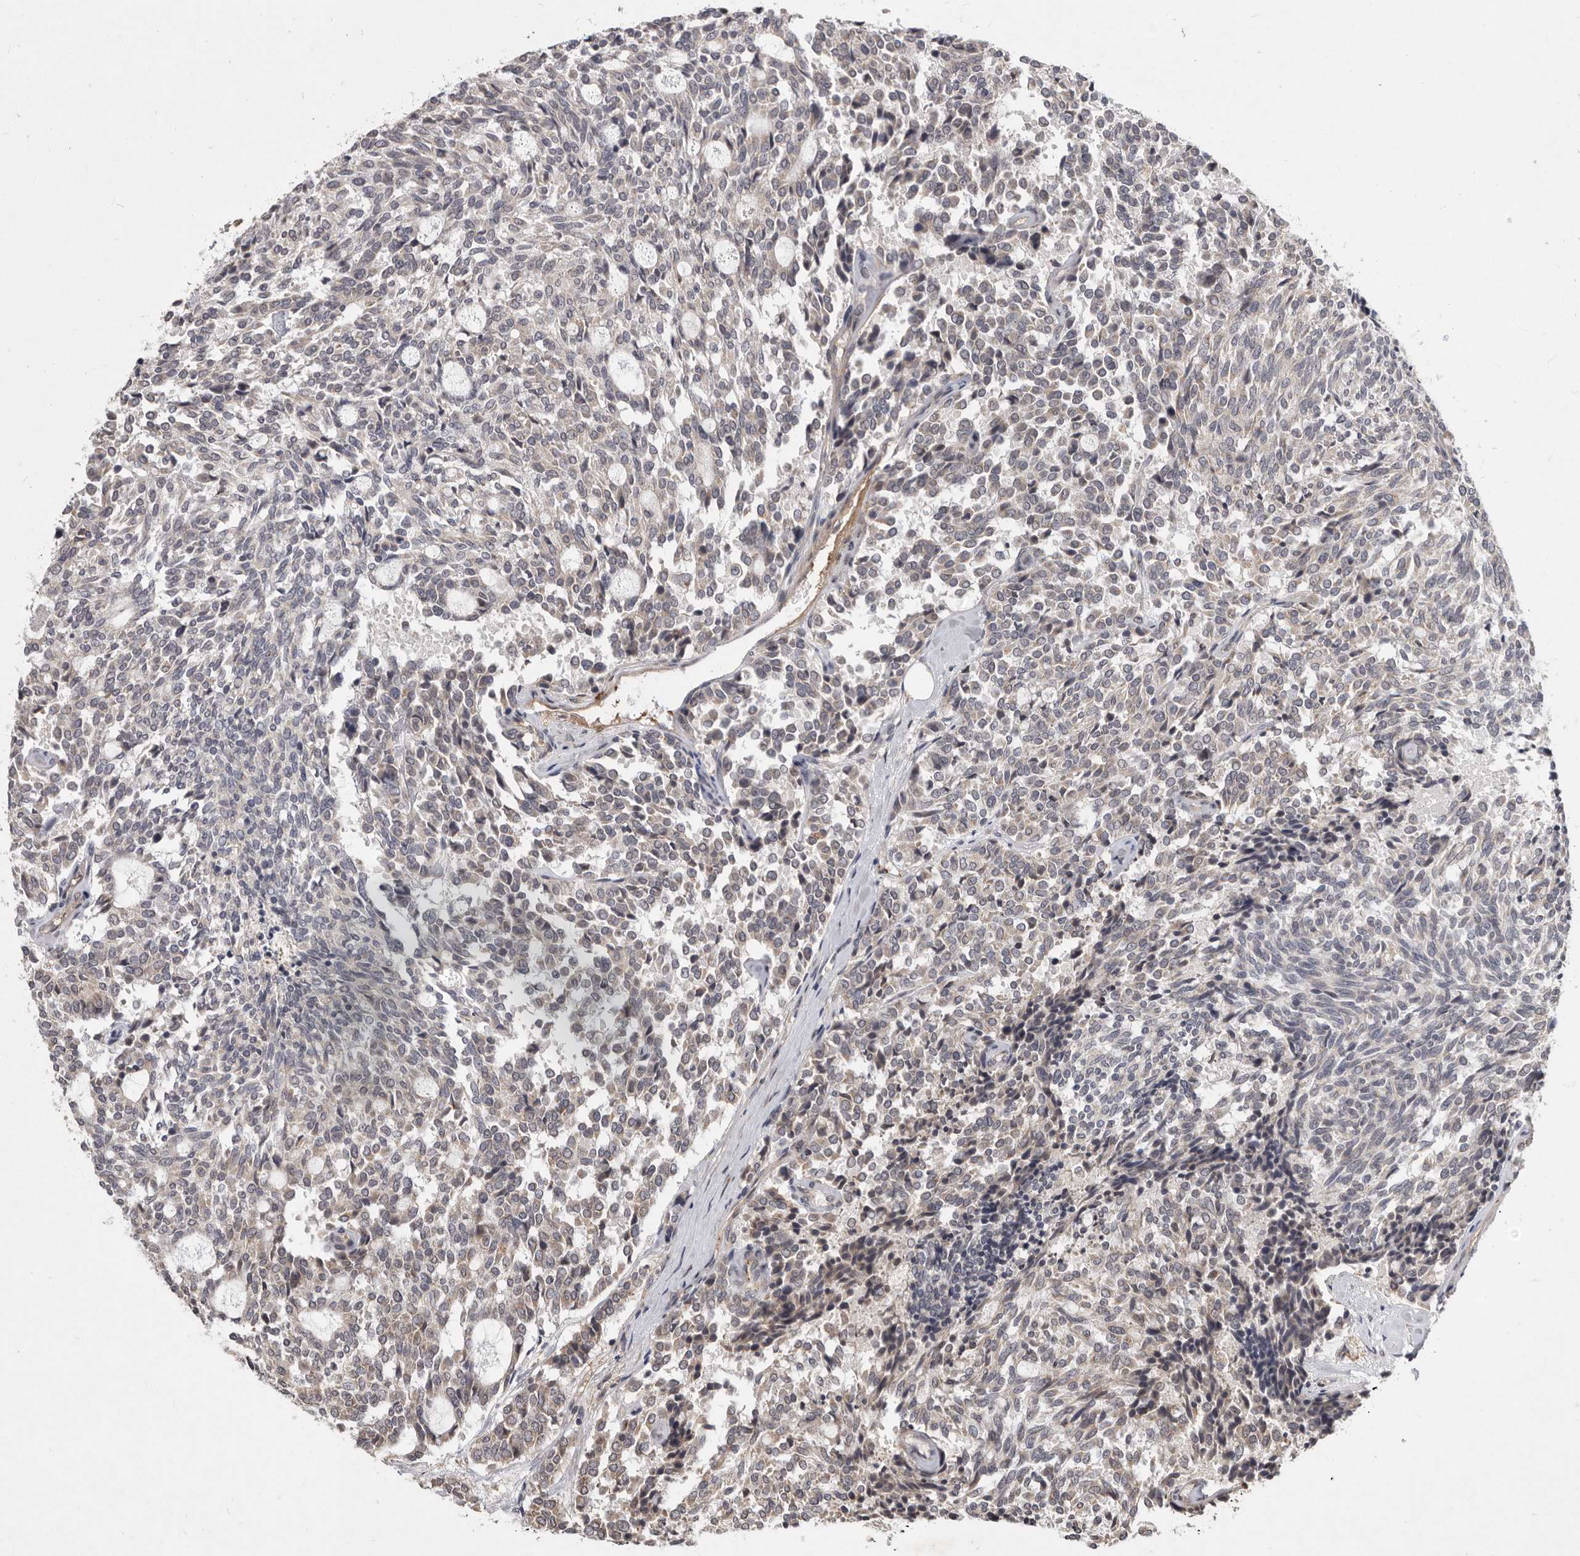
{"staining": {"intensity": "negative", "quantity": "none", "location": "none"}, "tissue": "carcinoid", "cell_type": "Tumor cells", "image_type": "cancer", "snomed": [{"axis": "morphology", "description": "Carcinoid, malignant, NOS"}, {"axis": "topography", "description": "Pancreas"}], "caption": "A high-resolution micrograph shows immunohistochemistry (IHC) staining of malignant carcinoid, which displays no significant positivity in tumor cells.", "gene": "DNAJC28", "patient": {"sex": "female", "age": 54}}